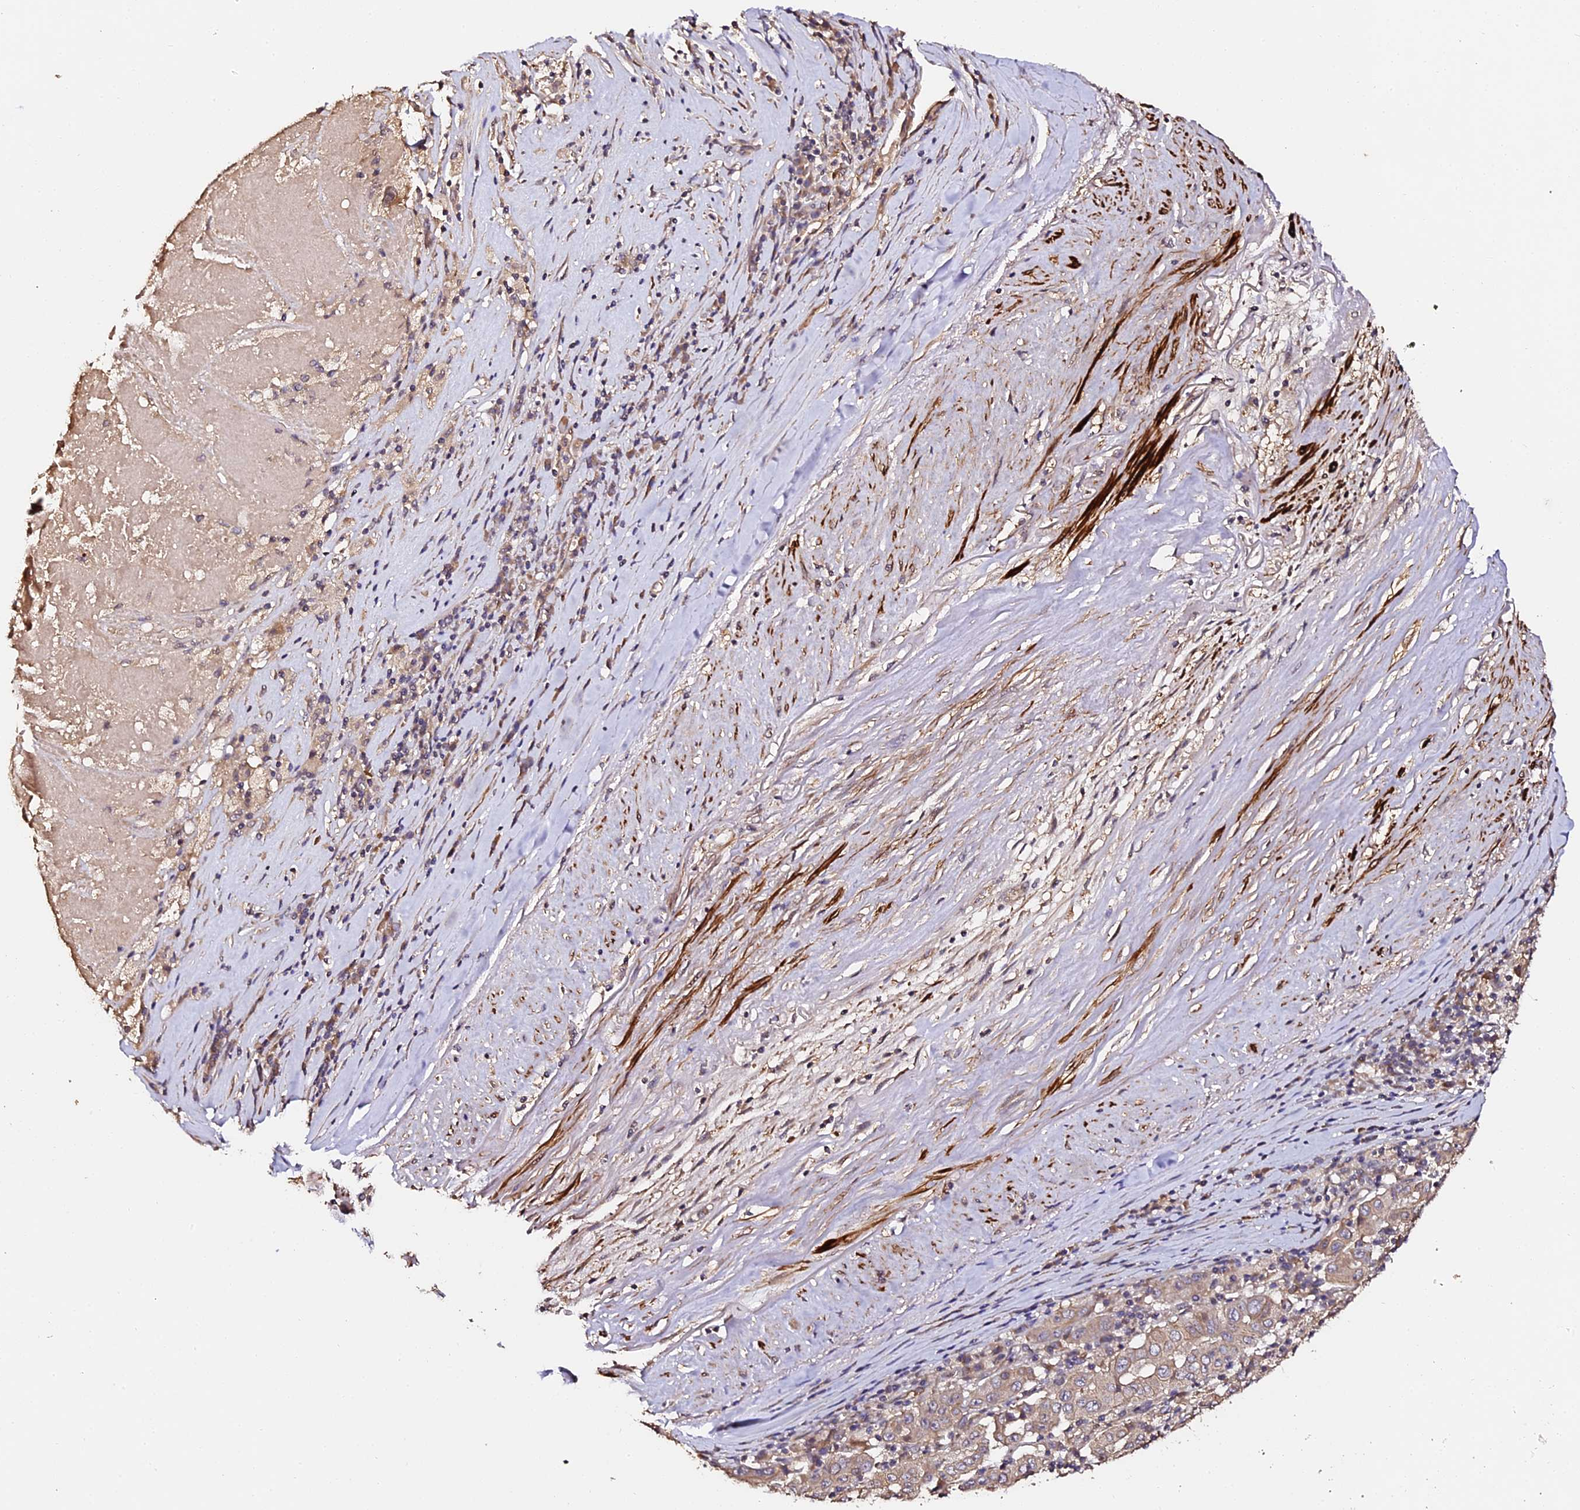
{"staining": {"intensity": "weak", "quantity": "25%-75%", "location": "cytoplasmic/membranous"}, "tissue": "pancreatic cancer", "cell_type": "Tumor cells", "image_type": "cancer", "snomed": [{"axis": "morphology", "description": "Adenocarcinoma, NOS"}, {"axis": "topography", "description": "Pancreas"}], "caption": "This photomicrograph displays immunohistochemistry (IHC) staining of human pancreatic adenocarcinoma, with low weak cytoplasmic/membranous staining in approximately 25%-75% of tumor cells.", "gene": "TDO2", "patient": {"sex": "male", "age": 63}}